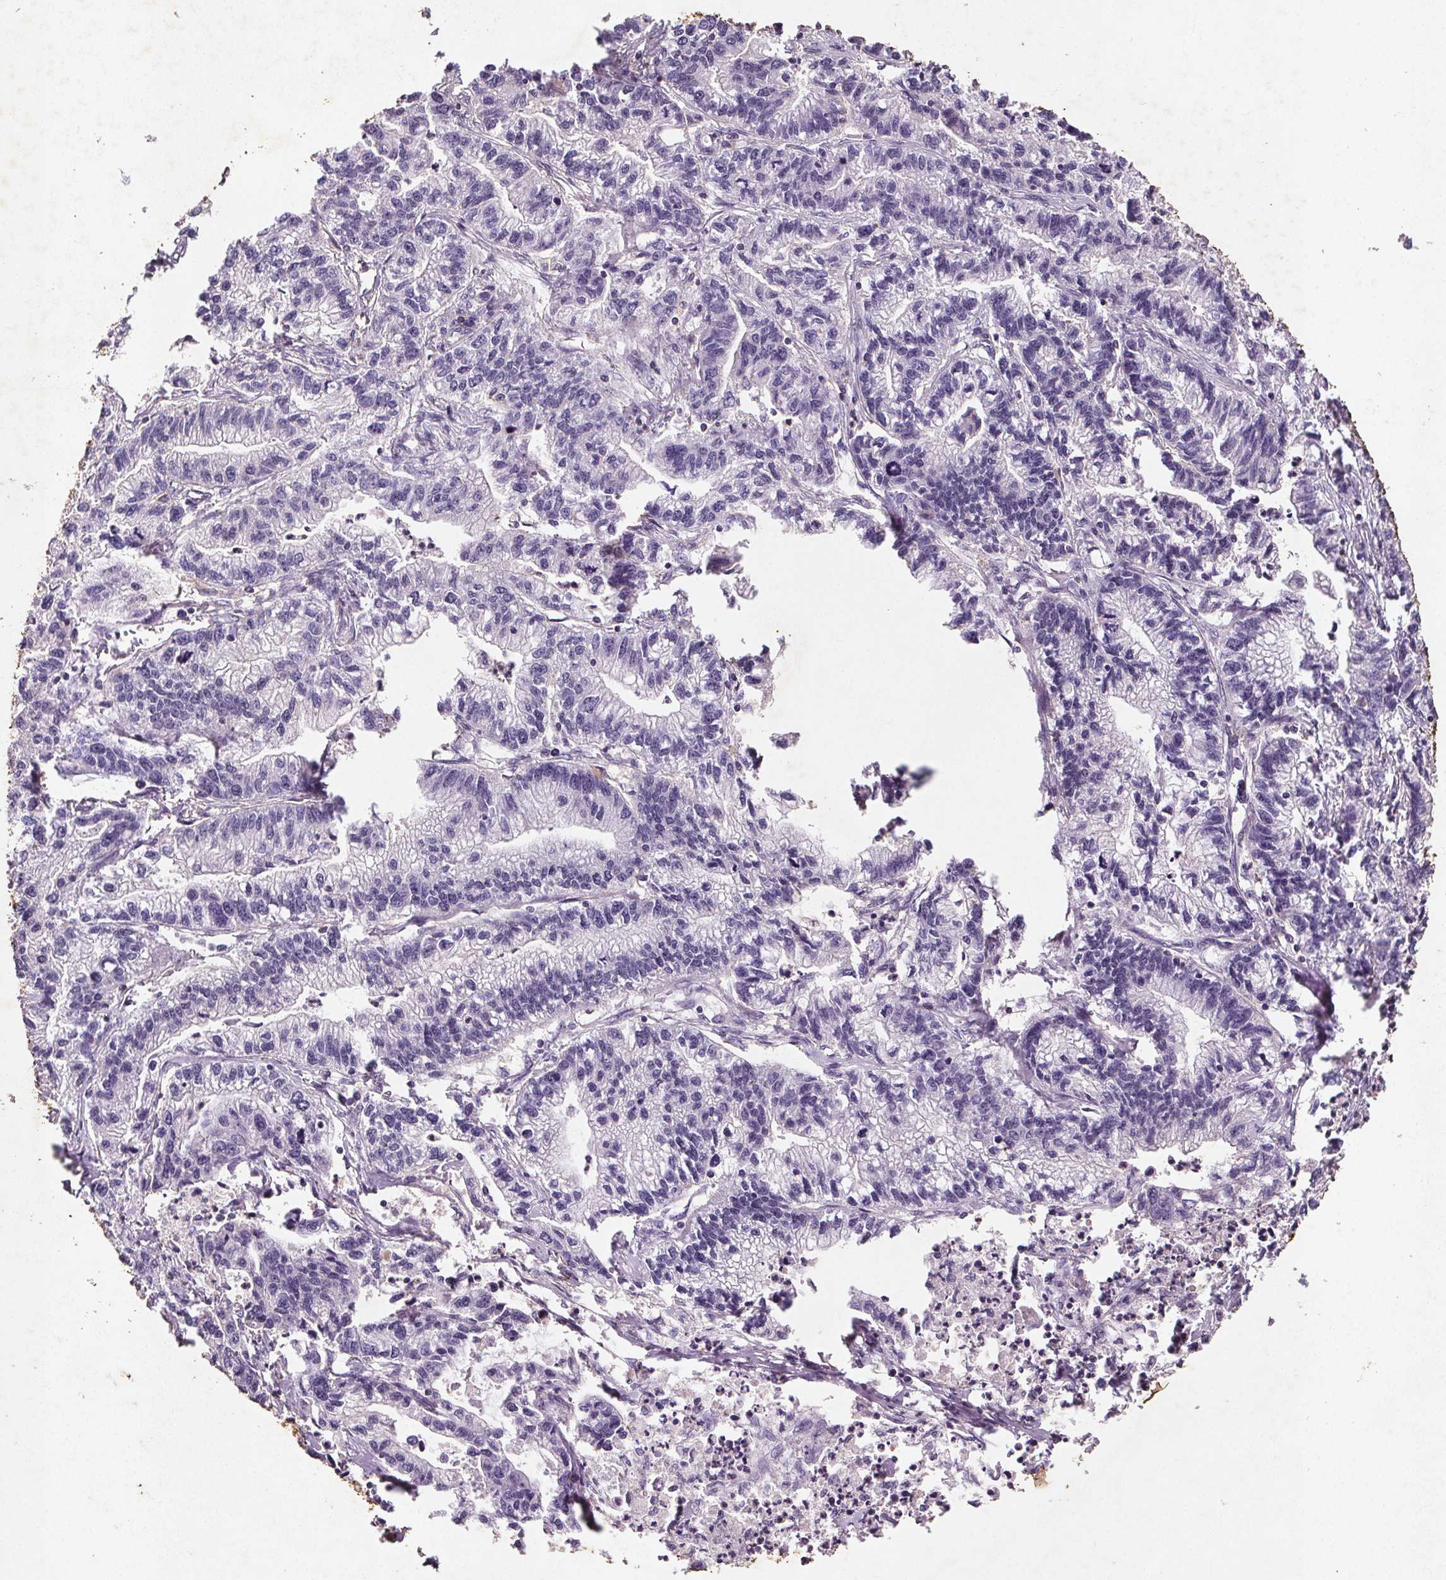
{"staining": {"intensity": "negative", "quantity": "none", "location": "none"}, "tissue": "stomach cancer", "cell_type": "Tumor cells", "image_type": "cancer", "snomed": [{"axis": "morphology", "description": "Adenocarcinoma, NOS"}, {"axis": "topography", "description": "Stomach"}], "caption": "Image shows no significant protein staining in tumor cells of stomach cancer (adenocarcinoma).", "gene": "C19orf84", "patient": {"sex": "male", "age": 83}}